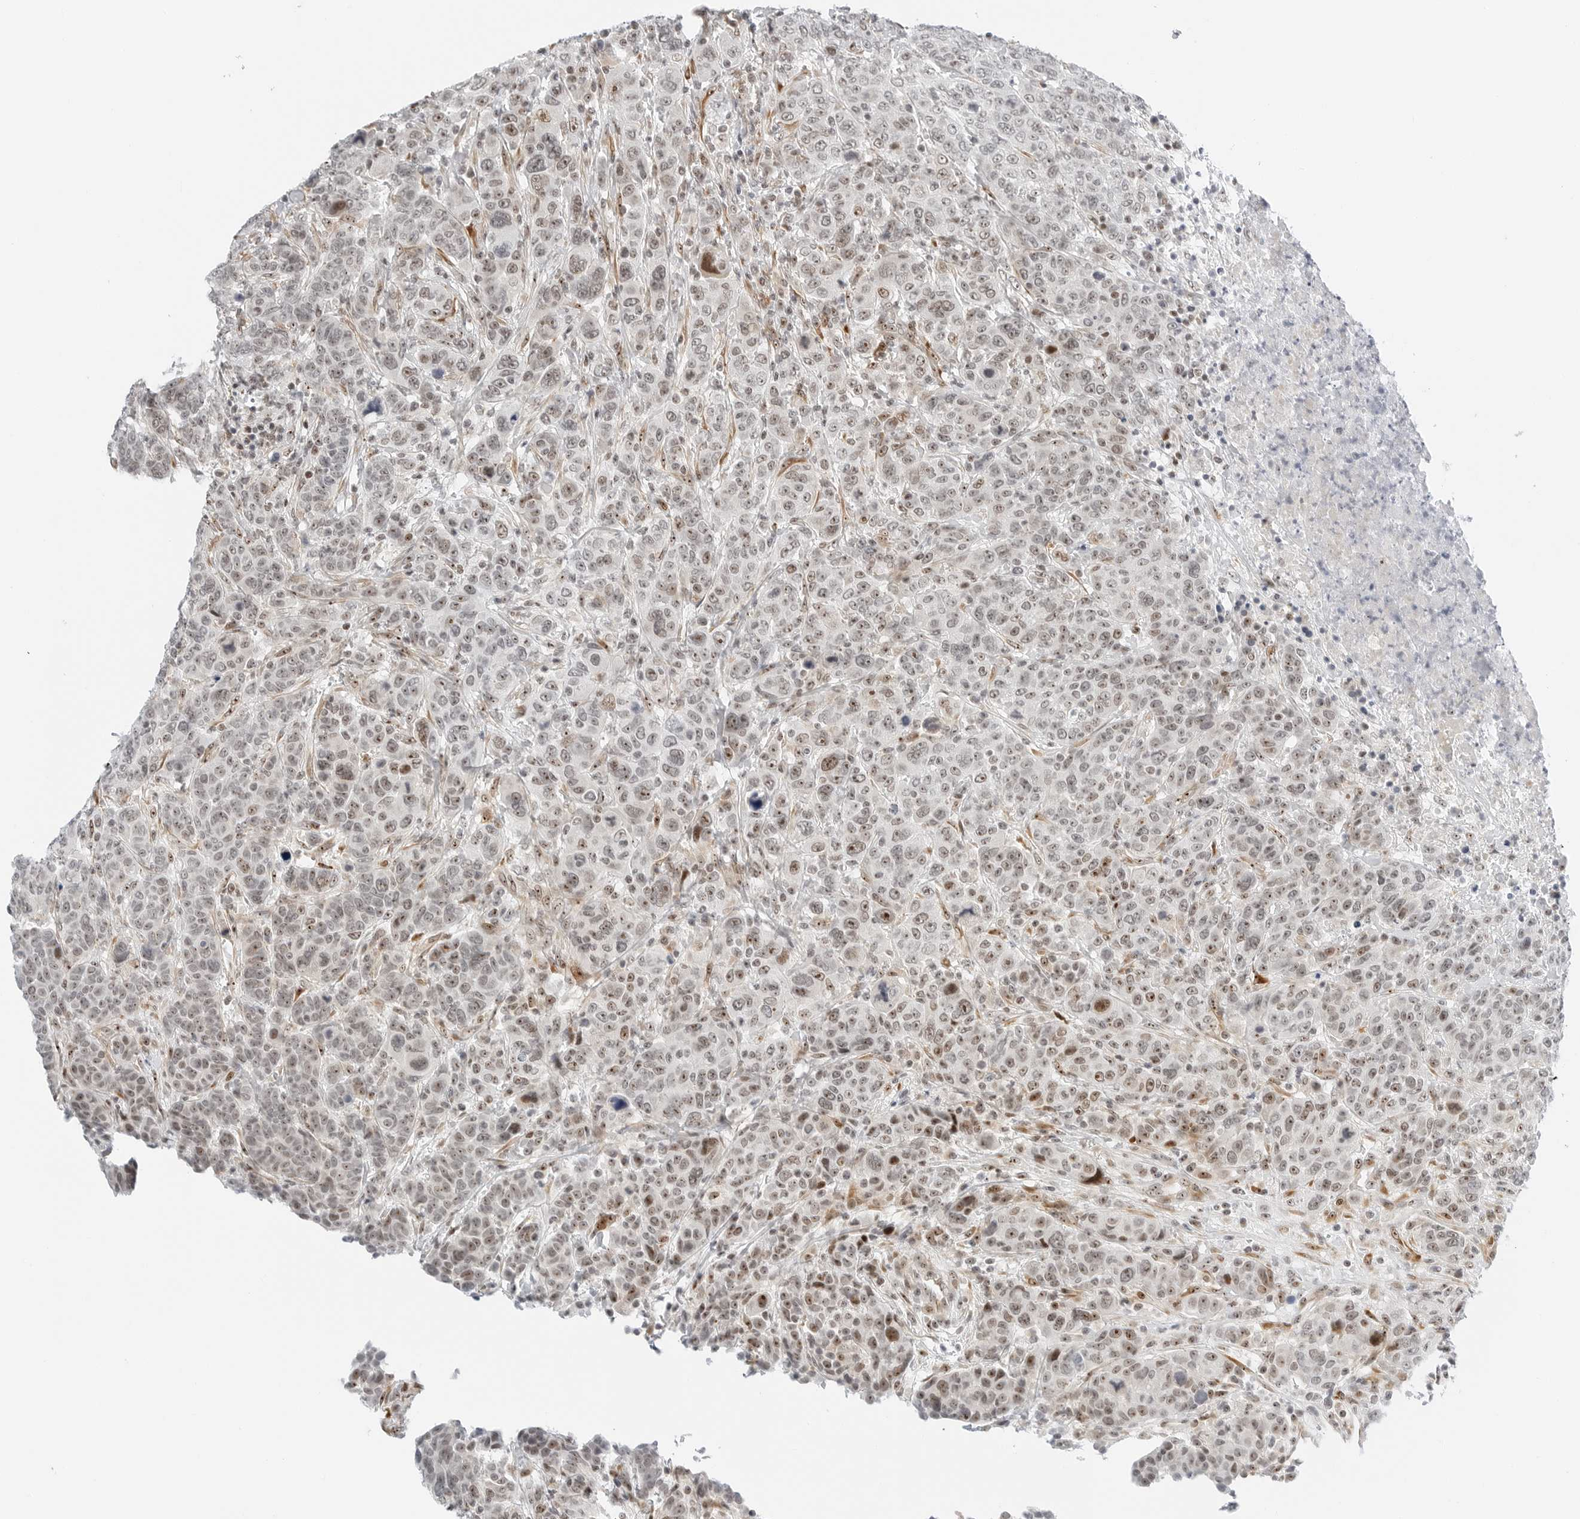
{"staining": {"intensity": "moderate", "quantity": "25%-75%", "location": "nuclear"}, "tissue": "breast cancer", "cell_type": "Tumor cells", "image_type": "cancer", "snomed": [{"axis": "morphology", "description": "Duct carcinoma"}, {"axis": "topography", "description": "Breast"}], "caption": "Immunohistochemistry of intraductal carcinoma (breast) displays medium levels of moderate nuclear expression in approximately 25%-75% of tumor cells. The protein of interest is shown in brown color, while the nuclei are stained blue.", "gene": "RIMKLA", "patient": {"sex": "female", "age": 37}}